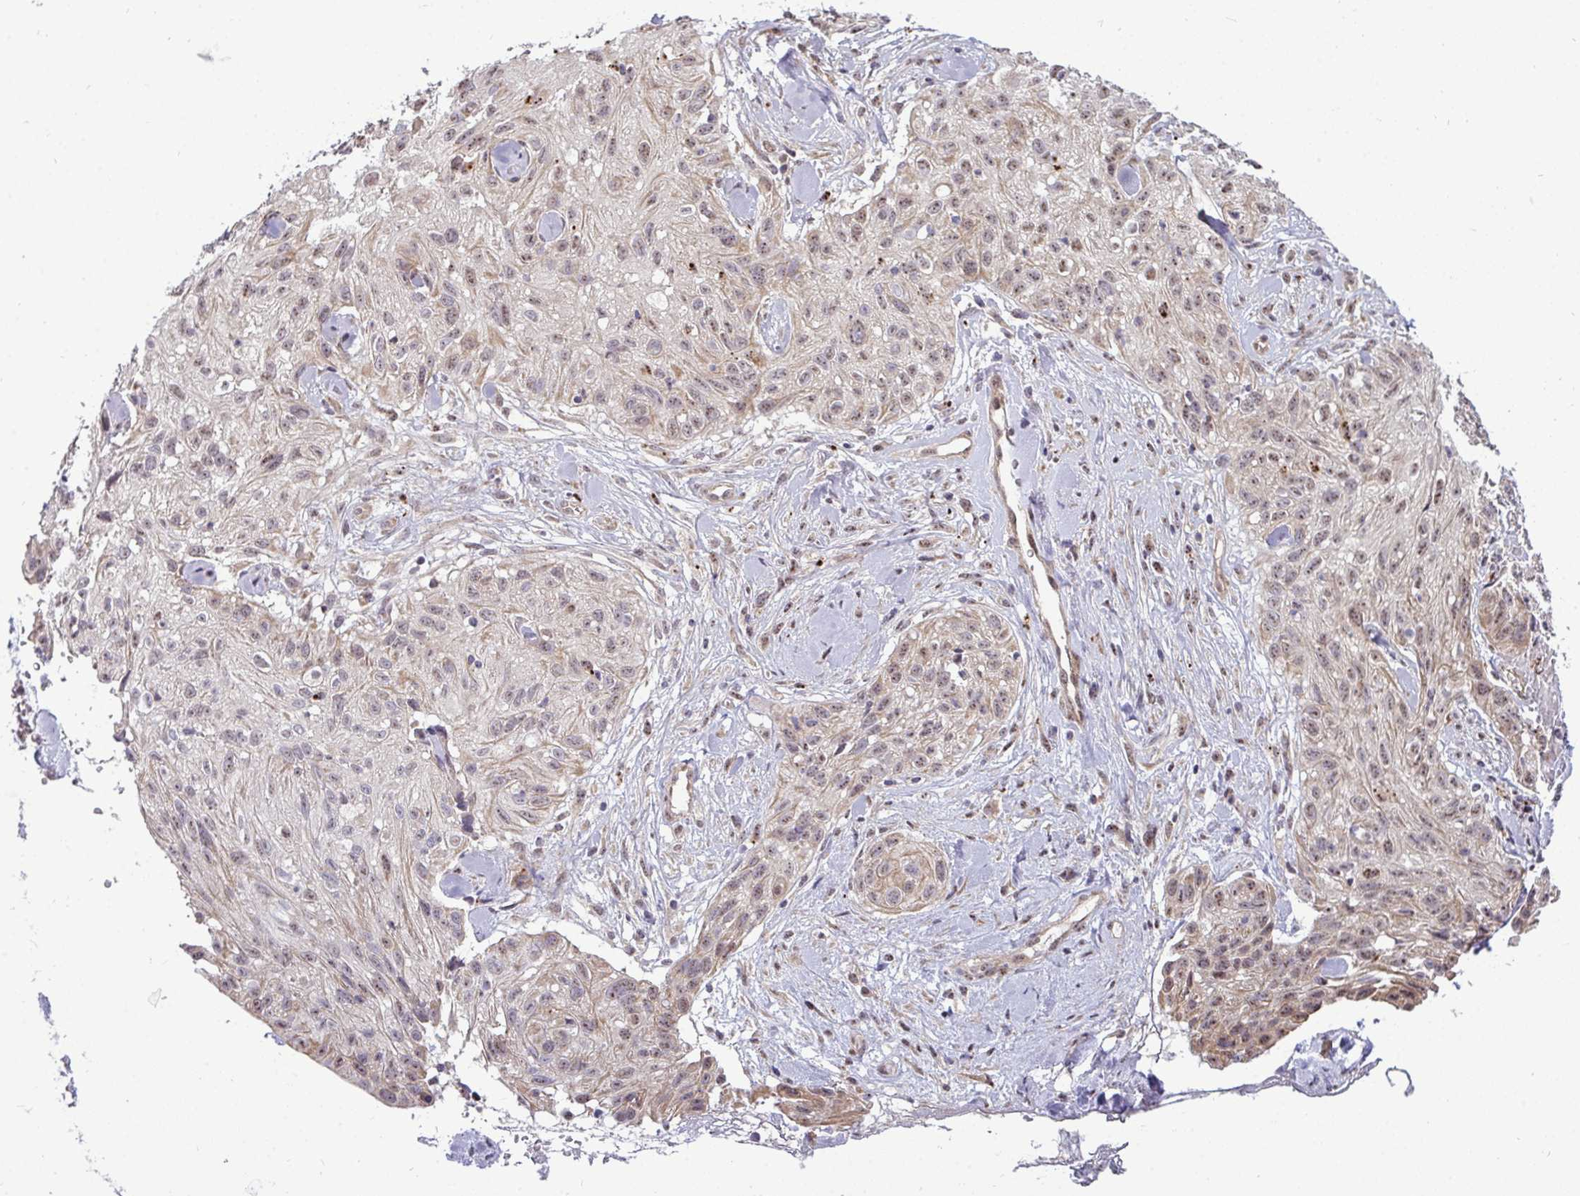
{"staining": {"intensity": "weak", "quantity": "<25%", "location": "cytoplasmic/membranous,nuclear"}, "tissue": "skin cancer", "cell_type": "Tumor cells", "image_type": "cancer", "snomed": [{"axis": "morphology", "description": "Squamous cell carcinoma, NOS"}, {"axis": "topography", "description": "Skin"}], "caption": "Protein analysis of skin cancer shows no significant staining in tumor cells.", "gene": "TRIM44", "patient": {"sex": "male", "age": 82}}